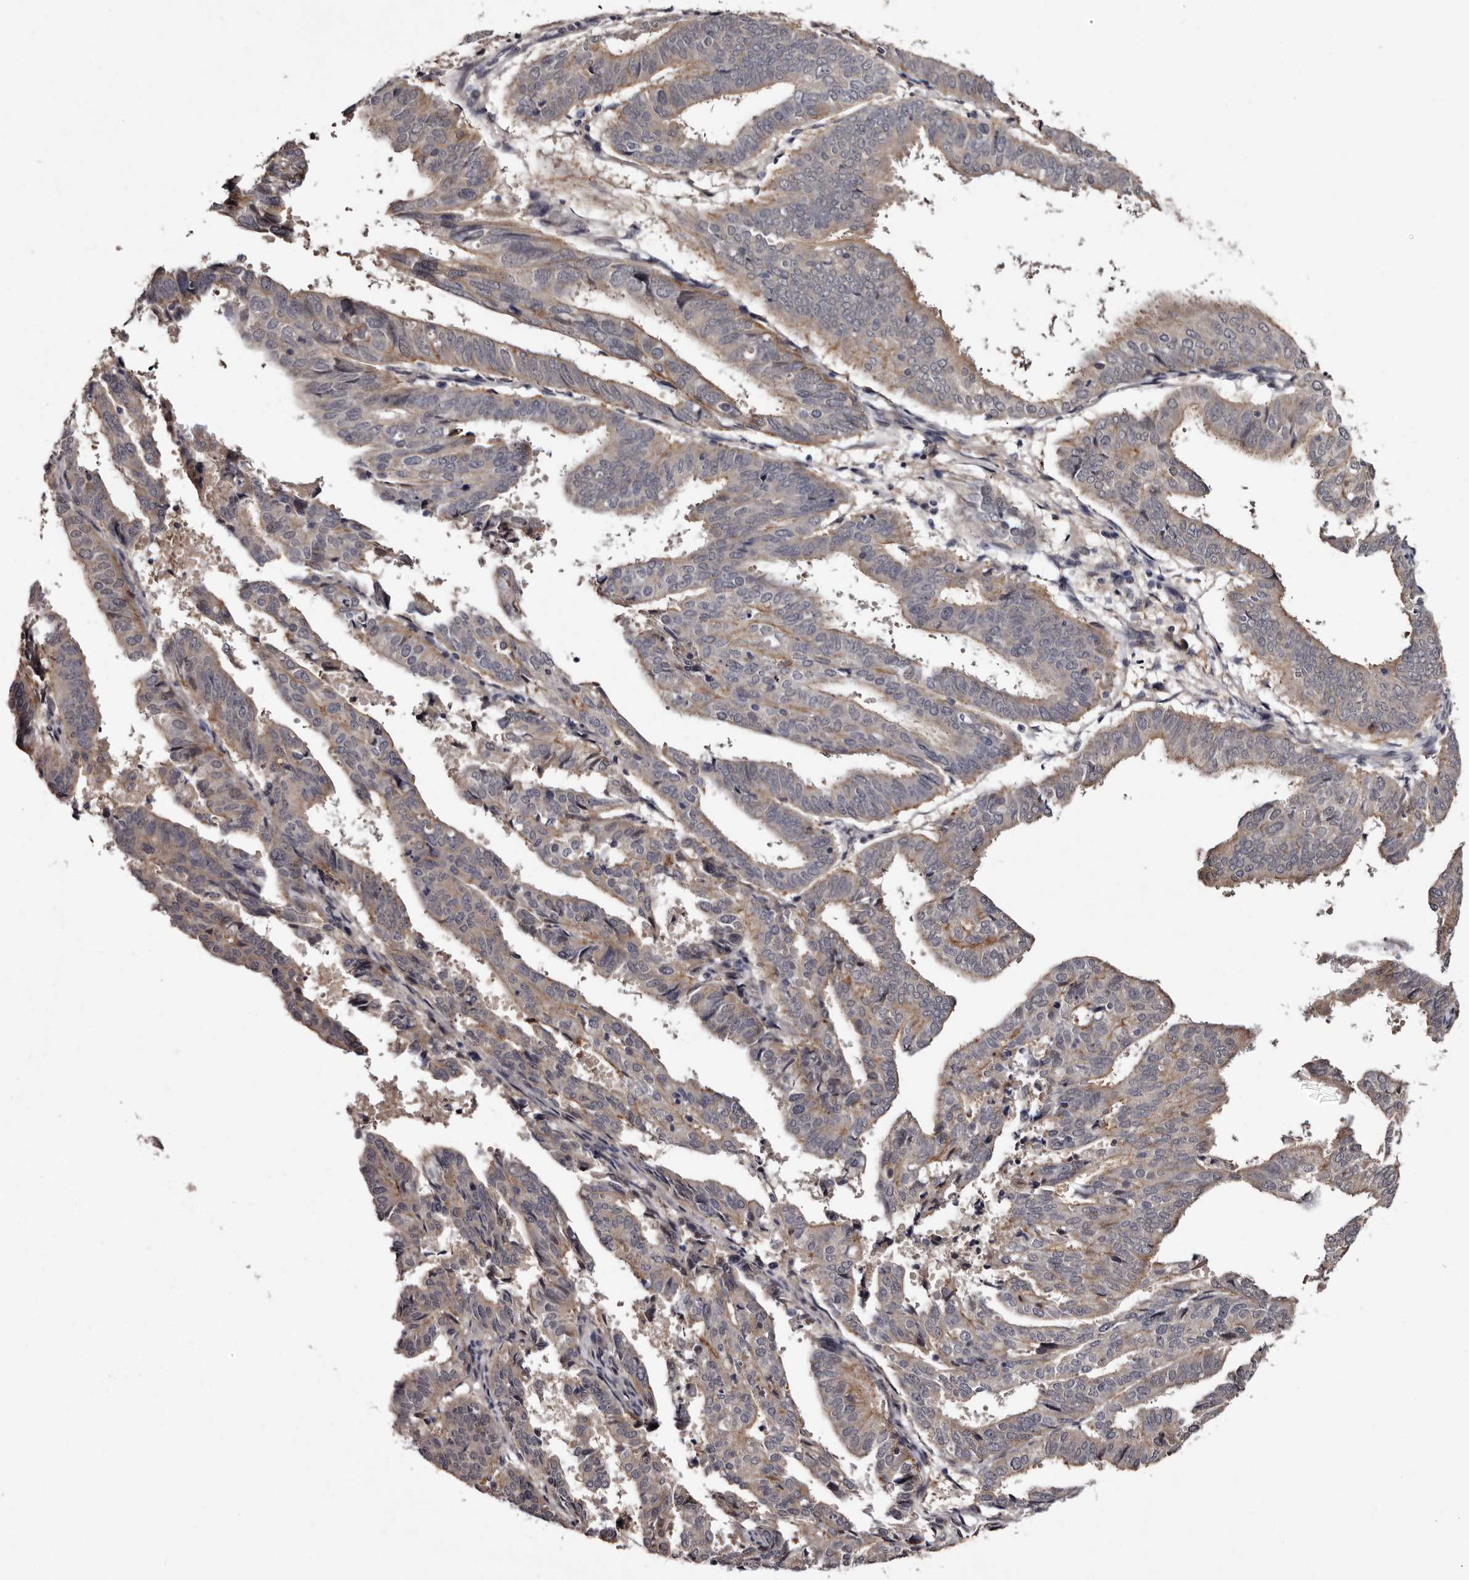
{"staining": {"intensity": "moderate", "quantity": "<25%", "location": "cytoplasmic/membranous"}, "tissue": "endometrial cancer", "cell_type": "Tumor cells", "image_type": "cancer", "snomed": [{"axis": "morphology", "description": "Adenocarcinoma, NOS"}, {"axis": "topography", "description": "Uterus"}], "caption": "IHC of endometrial cancer reveals low levels of moderate cytoplasmic/membranous expression in approximately <25% of tumor cells.", "gene": "LANCL2", "patient": {"sex": "female", "age": 77}}